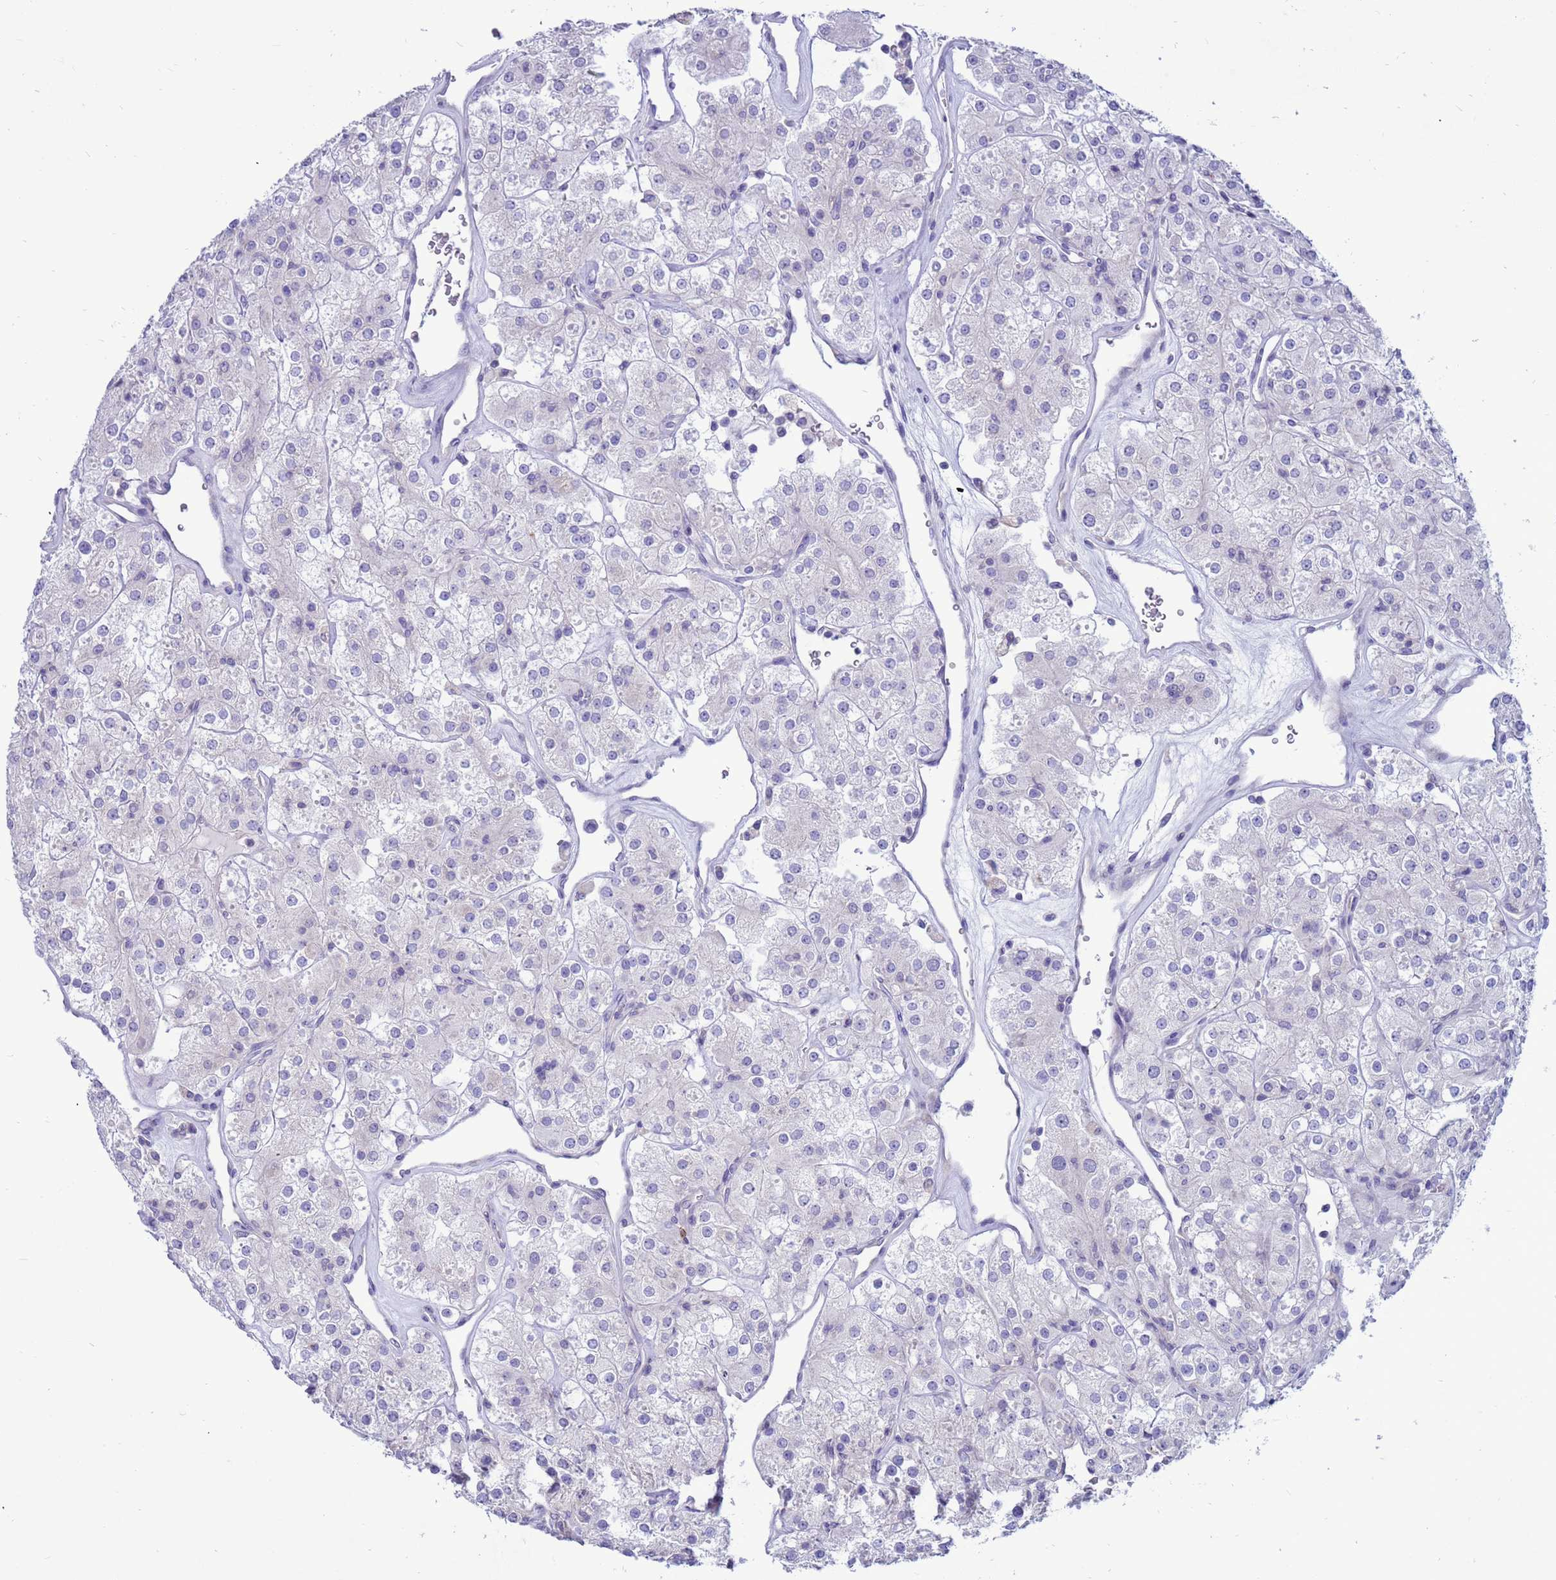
{"staining": {"intensity": "negative", "quantity": "none", "location": "none"}, "tissue": "renal cancer", "cell_type": "Tumor cells", "image_type": "cancer", "snomed": [{"axis": "morphology", "description": "Adenocarcinoma, NOS"}, {"axis": "topography", "description": "Kidney"}], "caption": "Histopathology image shows no significant protein expression in tumor cells of adenocarcinoma (renal).", "gene": "PDE10A", "patient": {"sex": "male", "age": 77}}